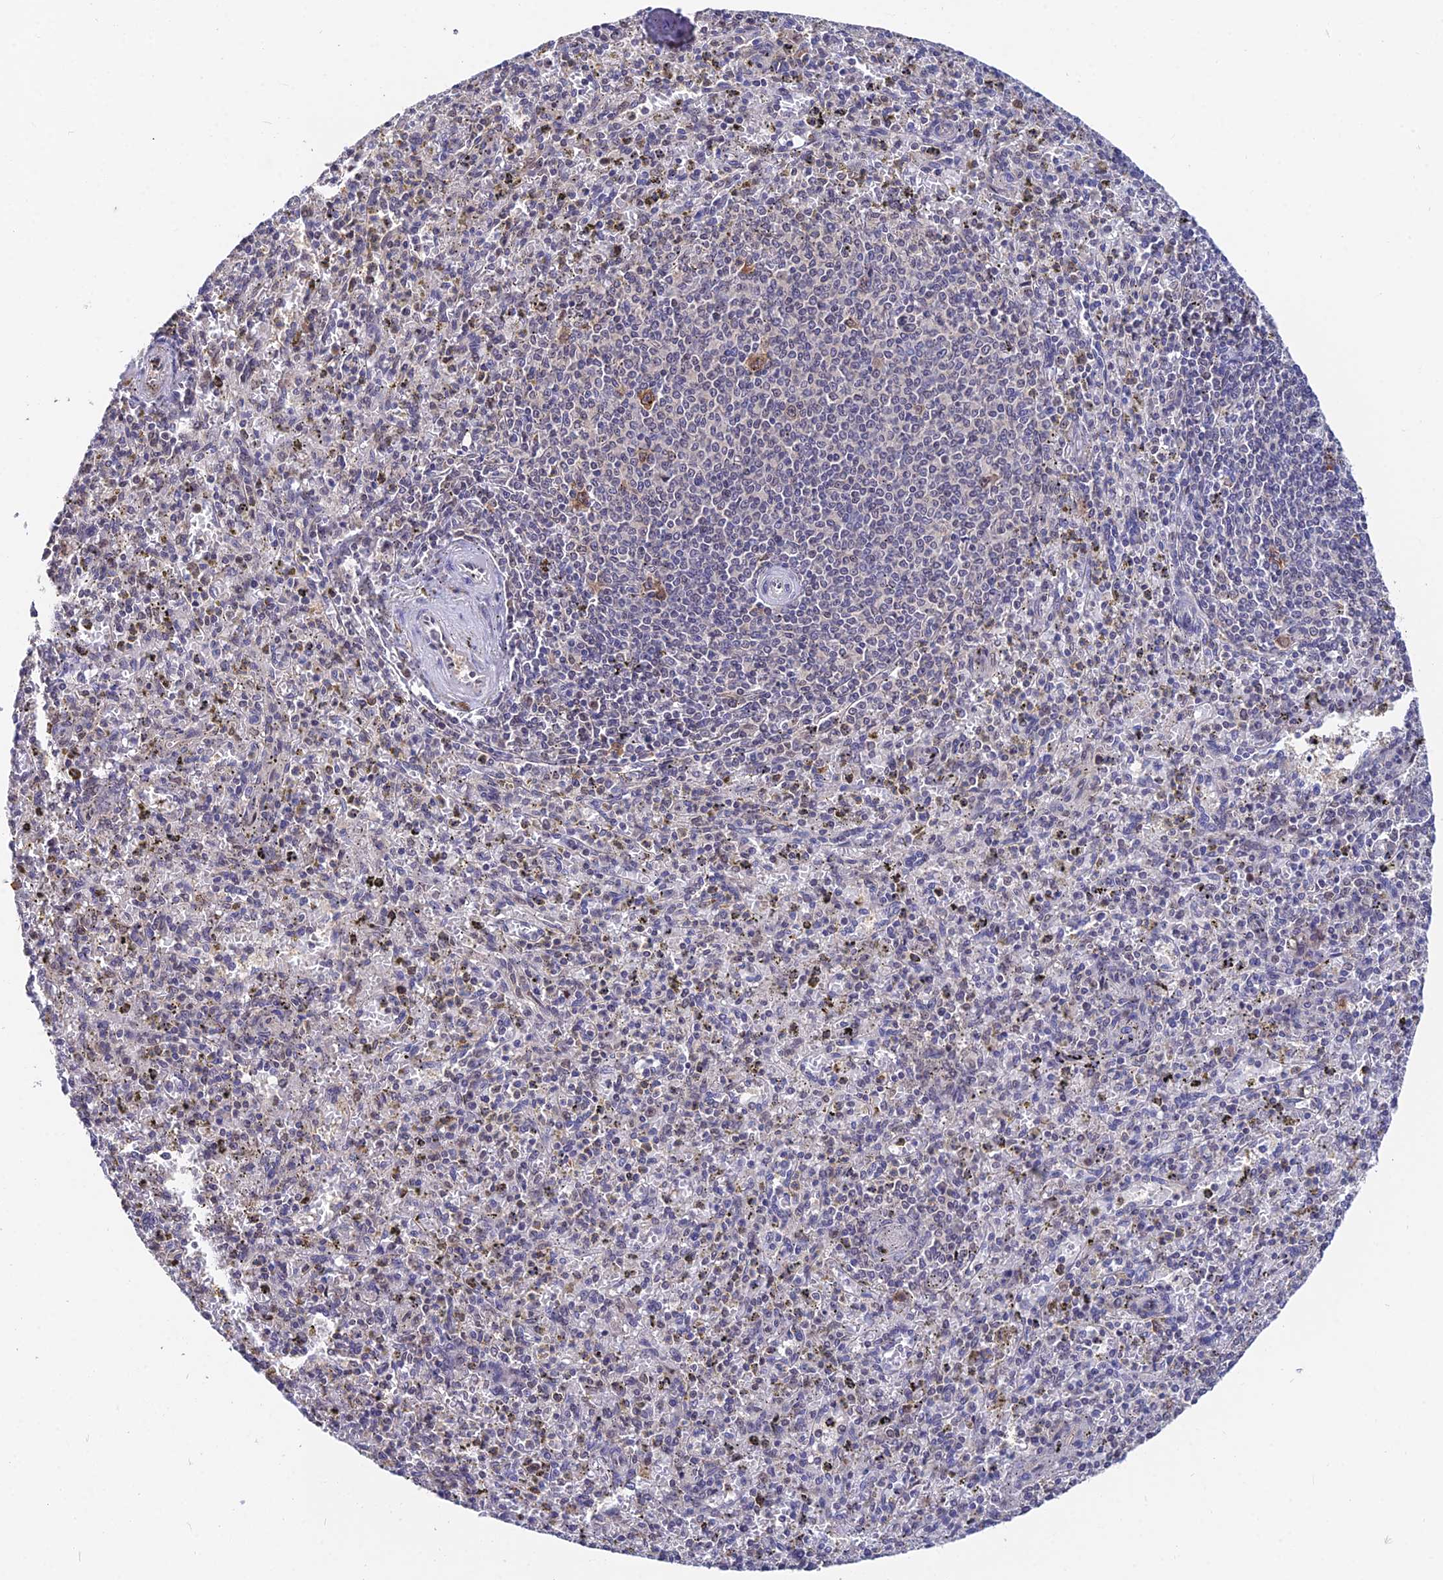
{"staining": {"intensity": "moderate", "quantity": "<25%", "location": "cytoplasmic/membranous"}, "tissue": "spleen", "cell_type": "Cells in red pulp", "image_type": "normal", "snomed": [{"axis": "morphology", "description": "Normal tissue, NOS"}, {"axis": "topography", "description": "Spleen"}], "caption": "An immunohistochemistry micrograph of benign tissue is shown. Protein staining in brown shows moderate cytoplasmic/membranous positivity in spleen within cells in red pulp.", "gene": "INPP4A", "patient": {"sex": "male", "age": 72}}